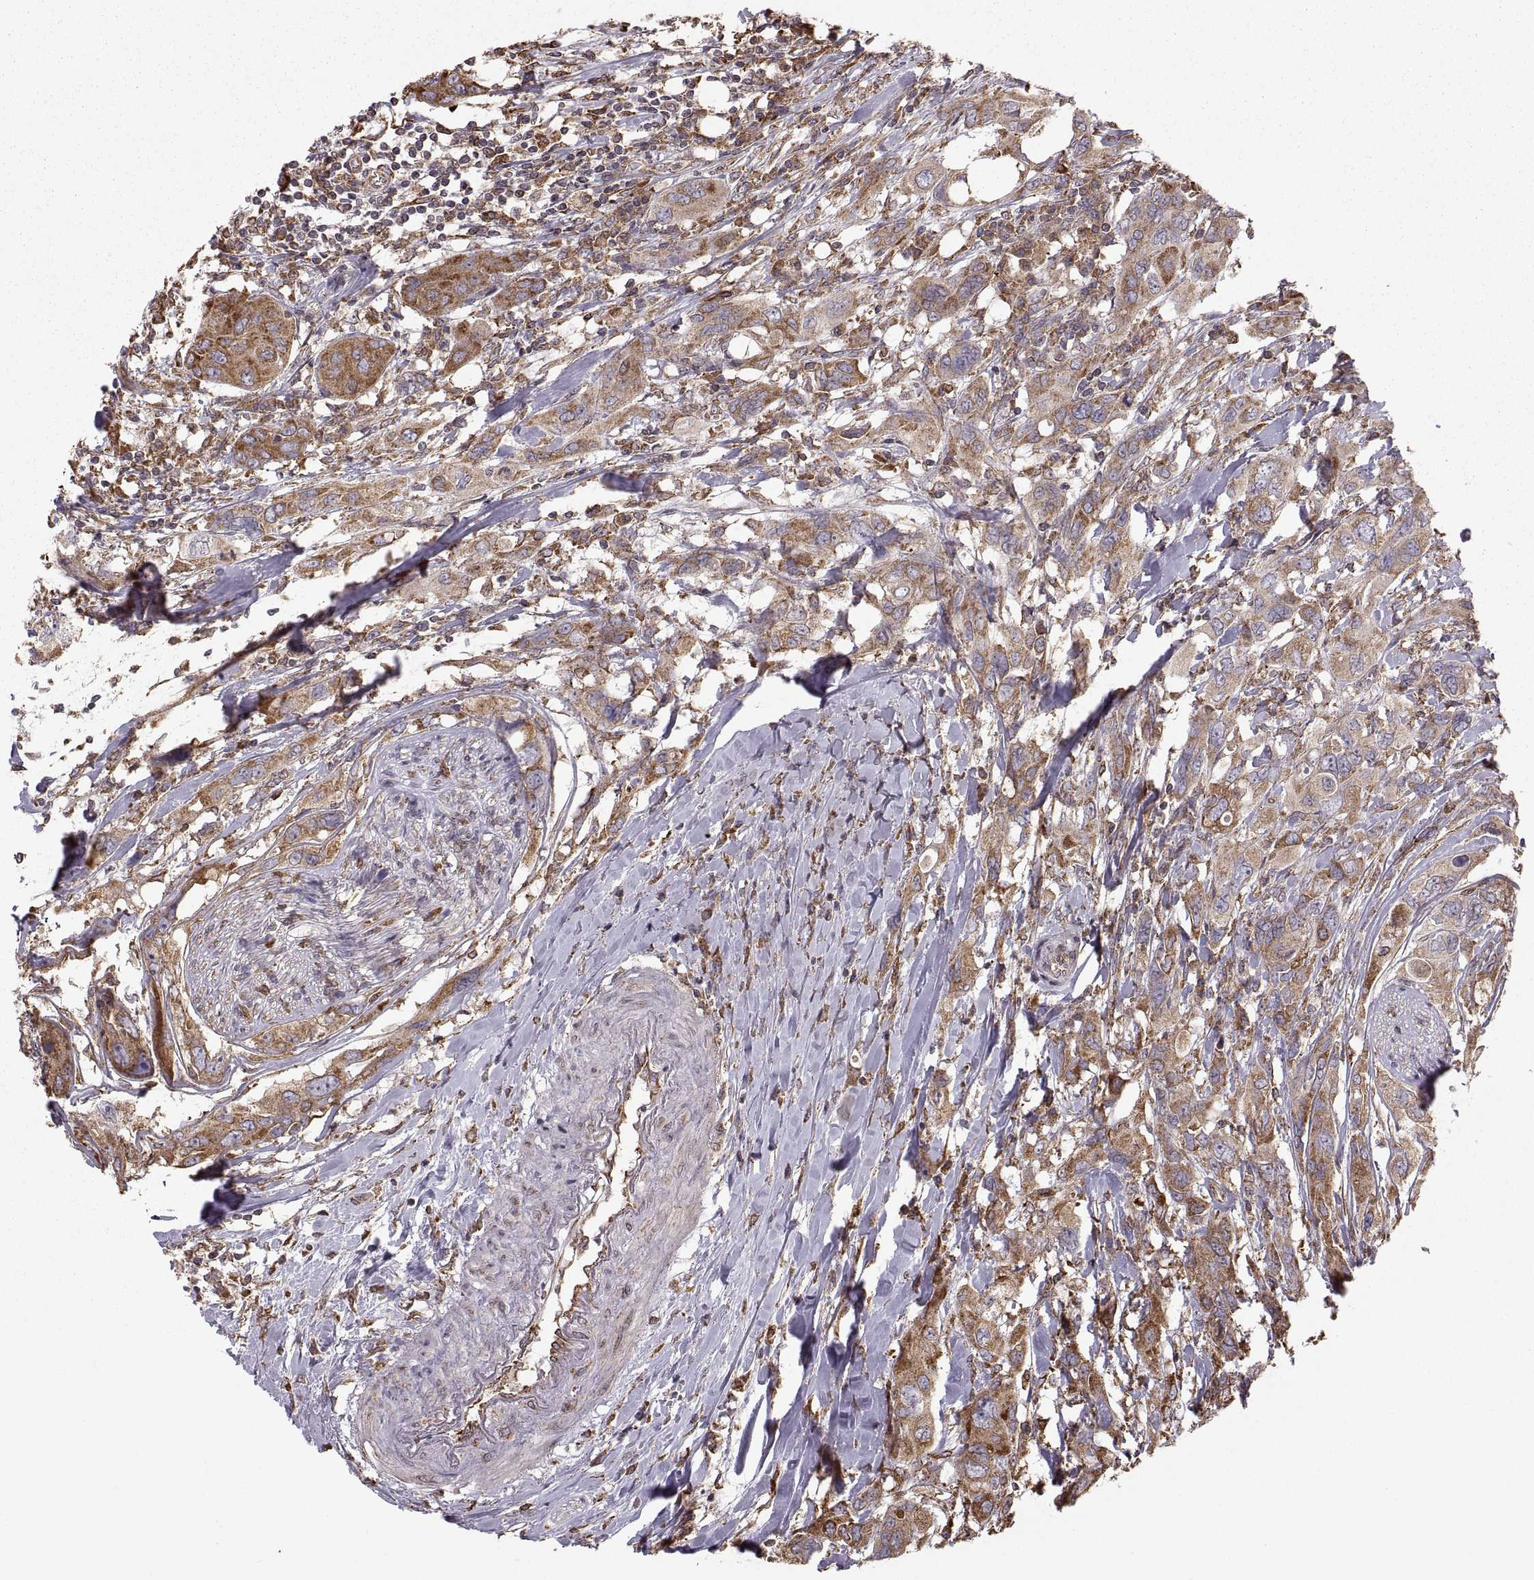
{"staining": {"intensity": "moderate", "quantity": "25%-75%", "location": "cytoplasmic/membranous"}, "tissue": "urothelial cancer", "cell_type": "Tumor cells", "image_type": "cancer", "snomed": [{"axis": "morphology", "description": "Urothelial carcinoma, NOS"}, {"axis": "morphology", "description": "Urothelial carcinoma, High grade"}, {"axis": "topography", "description": "Urinary bladder"}], "caption": "DAB immunohistochemical staining of urothelial cancer displays moderate cytoplasmic/membranous protein positivity in about 25%-75% of tumor cells.", "gene": "PDIA3", "patient": {"sex": "male", "age": 63}}